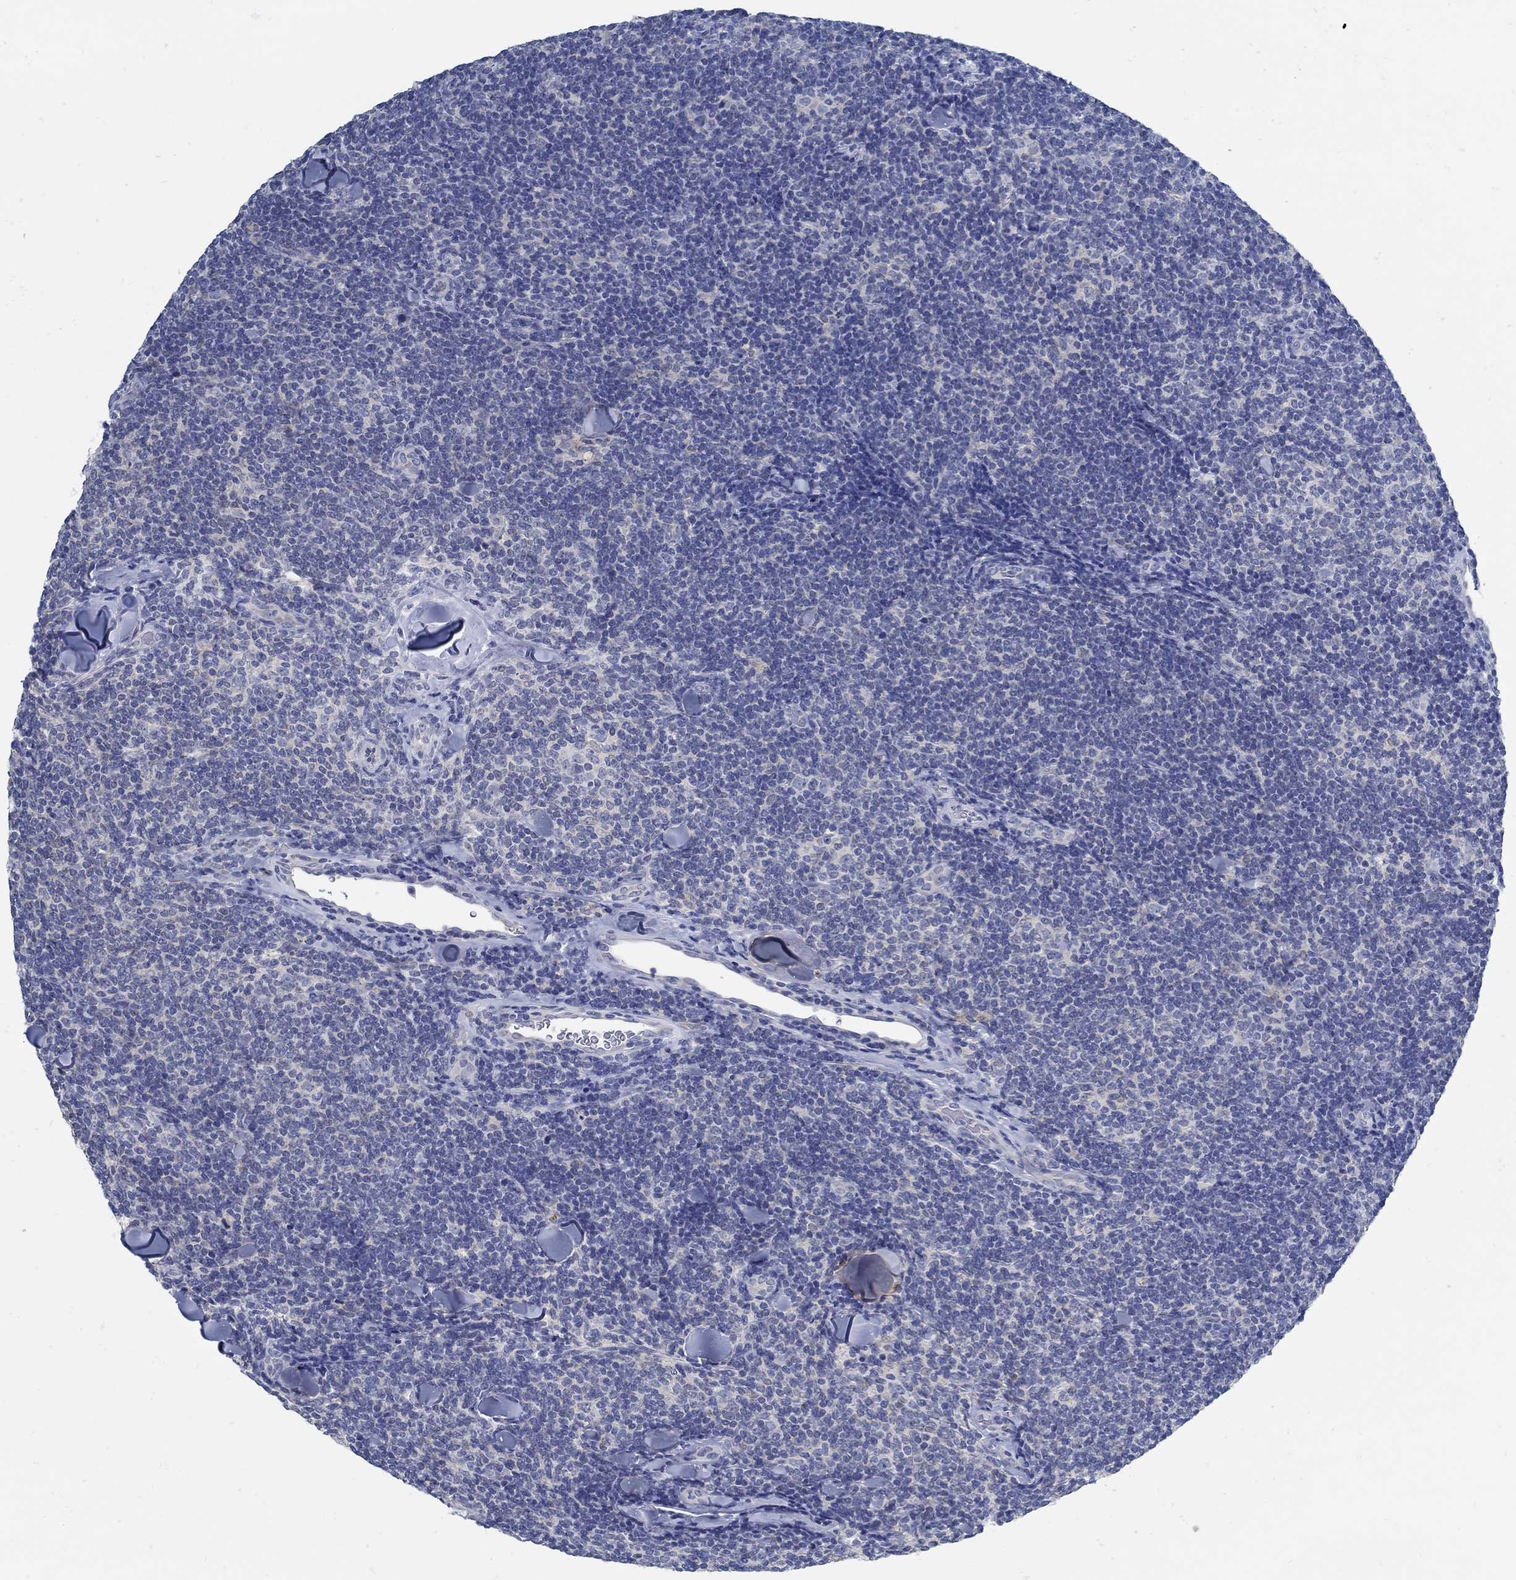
{"staining": {"intensity": "negative", "quantity": "none", "location": "none"}, "tissue": "lymphoma", "cell_type": "Tumor cells", "image_type": "cancer", "snomed": [{"axis": "morphology", "description": "Malignant lymphoma, non-Hodgkin's type, Low grade"}, {"axis": "topography", "description": "Lymph node"}], "caption": "DAB (3,3'-diaminobenzidine) immunohistochemical staining of malignant lymphoma, non-Hodgkin's type (low-grade) reveals no significant staining in tumor cells.", "gene": "ZFAND4", "patient": {"sex": "female", "age": 56}}